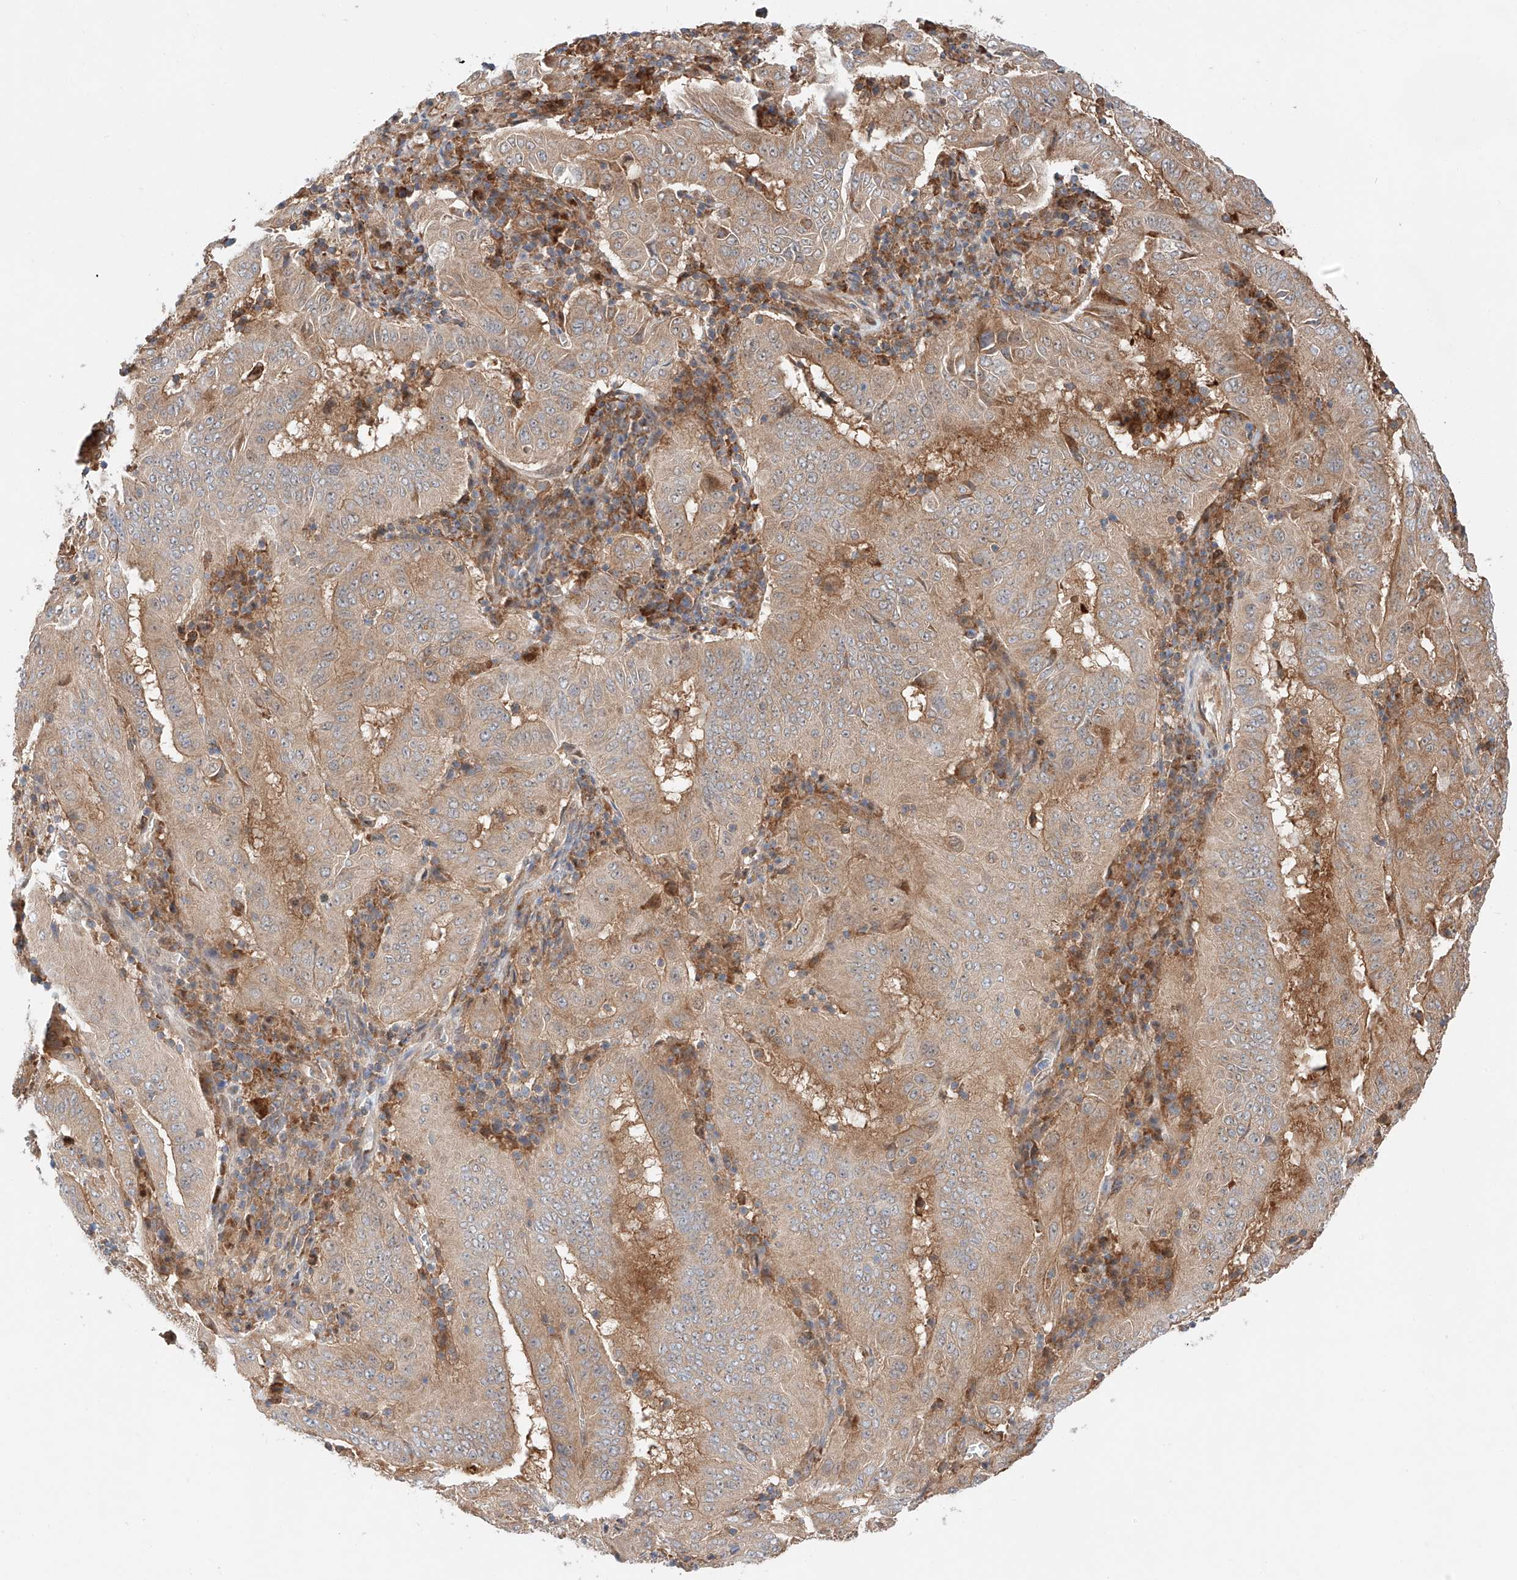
{"staining": {"intensity": "moderate", "quantity": ">75%", "location": "cytoplasmic/membranous"}, "tissue": "pancreatic cancer", "cell_type": "Tumor cells", "image_type": "cancer", "snomed": [{"axis": "morphology", "description": "Adenocarcinoma, NOS"}, {"axis": "topography", "description": "Pancreas"}], "caption": "Moderate cytoplasmic/membranous staining is present in about >75% of tumor cells in pancreatic adenocarcinoma. The staining was performed using DAB (3,3'-diaminobenzidine), with brown indicating positive protein expression. Nuclei are stained blue with hematoxylin.", "gene": "RUSC1", "patient": {"sex": "male", "age": 63}}